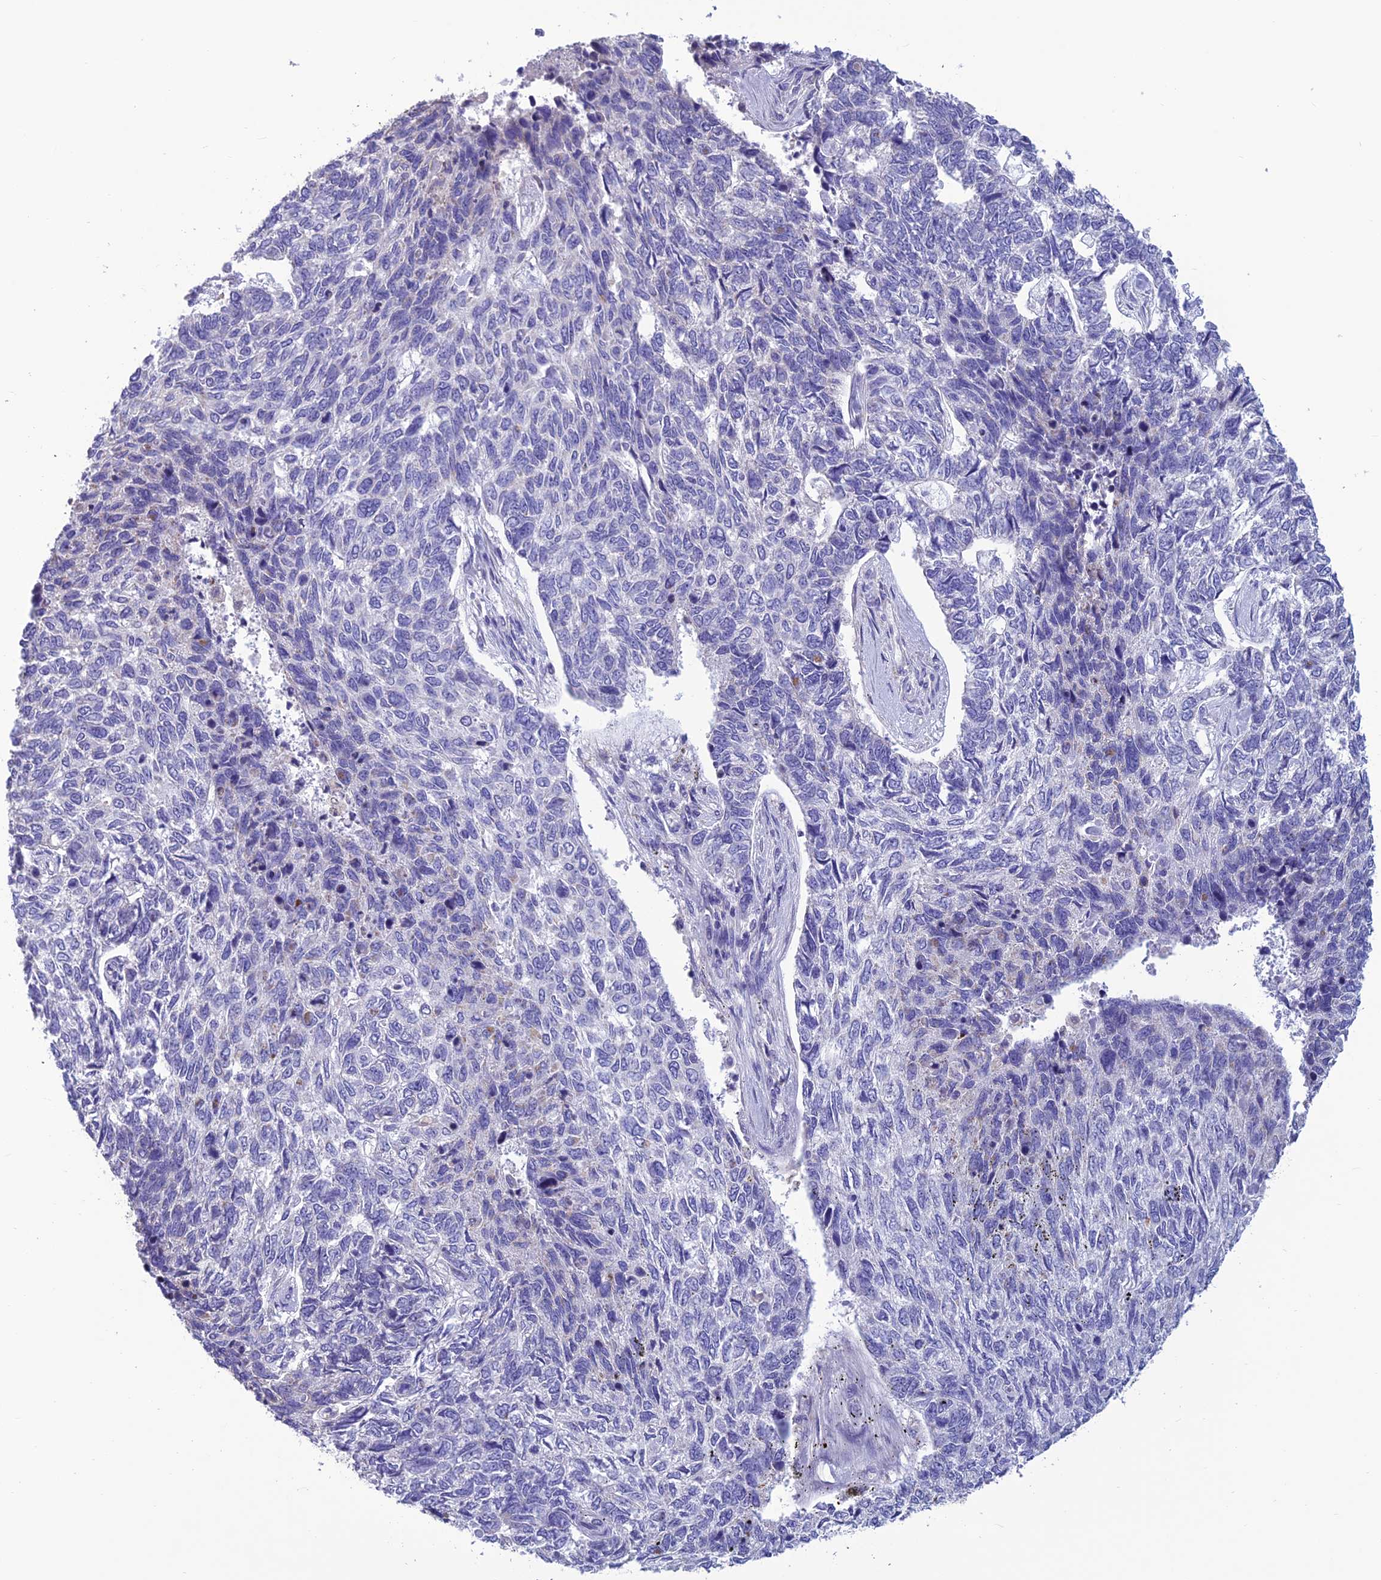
{"staining": {"intensity": "negative", "quantity": "none", "location": "none"}, "tissue": "skin cancer", "cell_type": "Tumor cells", "image_type": "cancer", "snomed": [{"axis": "morphology", "description": "Basal cell carcinoma"}, {"axis": "topography", "description": "Skin"}], "caption": "This is an immunohistochemistry (IHC) micrograph of skin cancer. There is no positivity in tumor cells.", "gene": "BHMT2", "patient": {"sex": "female", "age": 65}}